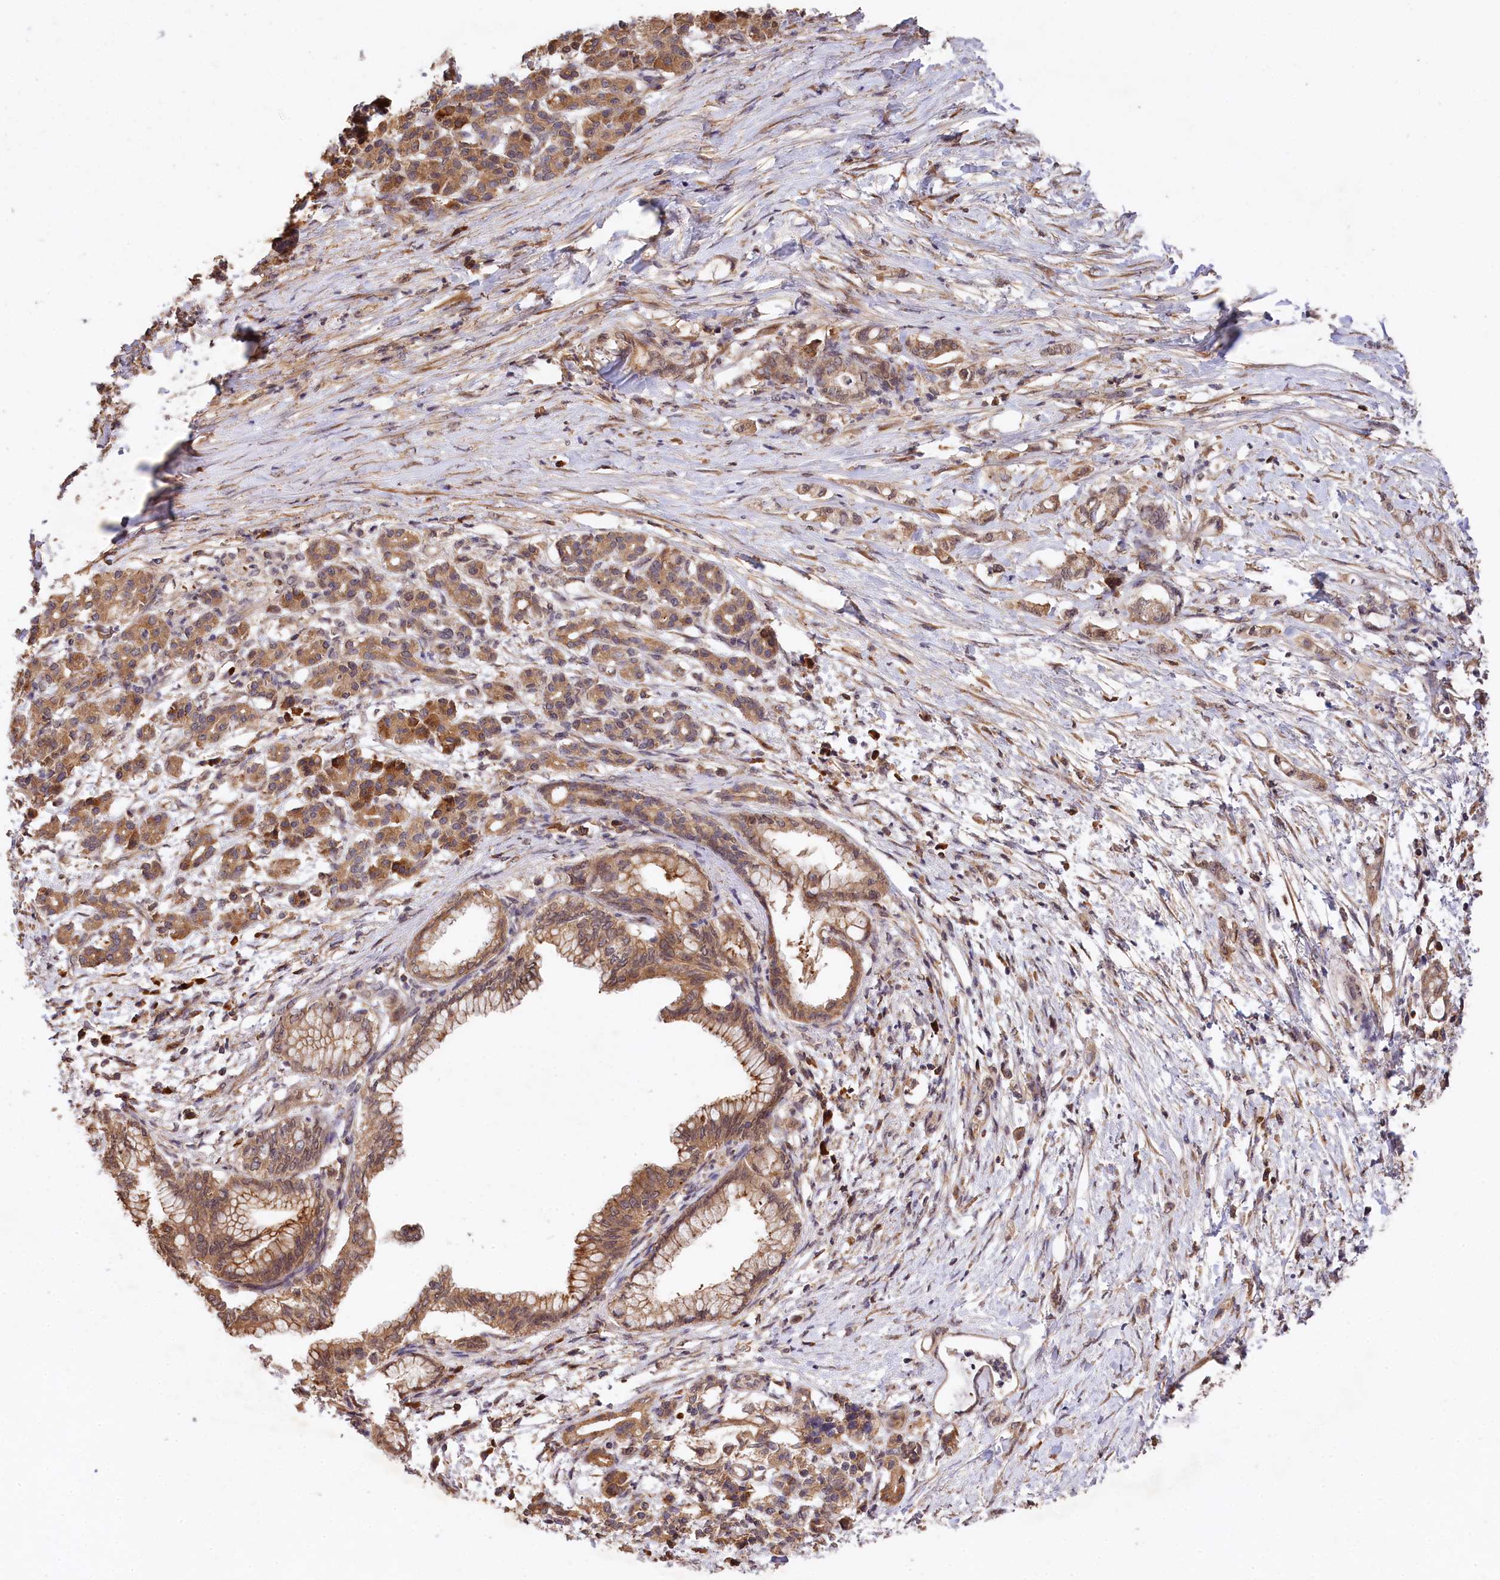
{"staining": {"intensity": "moderate", "quantity": ">75%", "location": "cytoplasmic/membranous"}, "tissue": "pancreatic cancer", "cell_type": "Tumor cells", "image_type": "cancer", "snomed": [{"axis": "morphology", "description": "Adenocarcinoma, NOS"}, {"axis": "topography", "description": "Pancreas"}], "caption": "This is an image of immunohistochemistry staining of adenocarcinoma (pancreatic), which shows moderate positivity in the cytoplasmic/membranous of tumor cells.", "gene": "MCF2L2", "patient": {"sex": "female", "age": 55}}